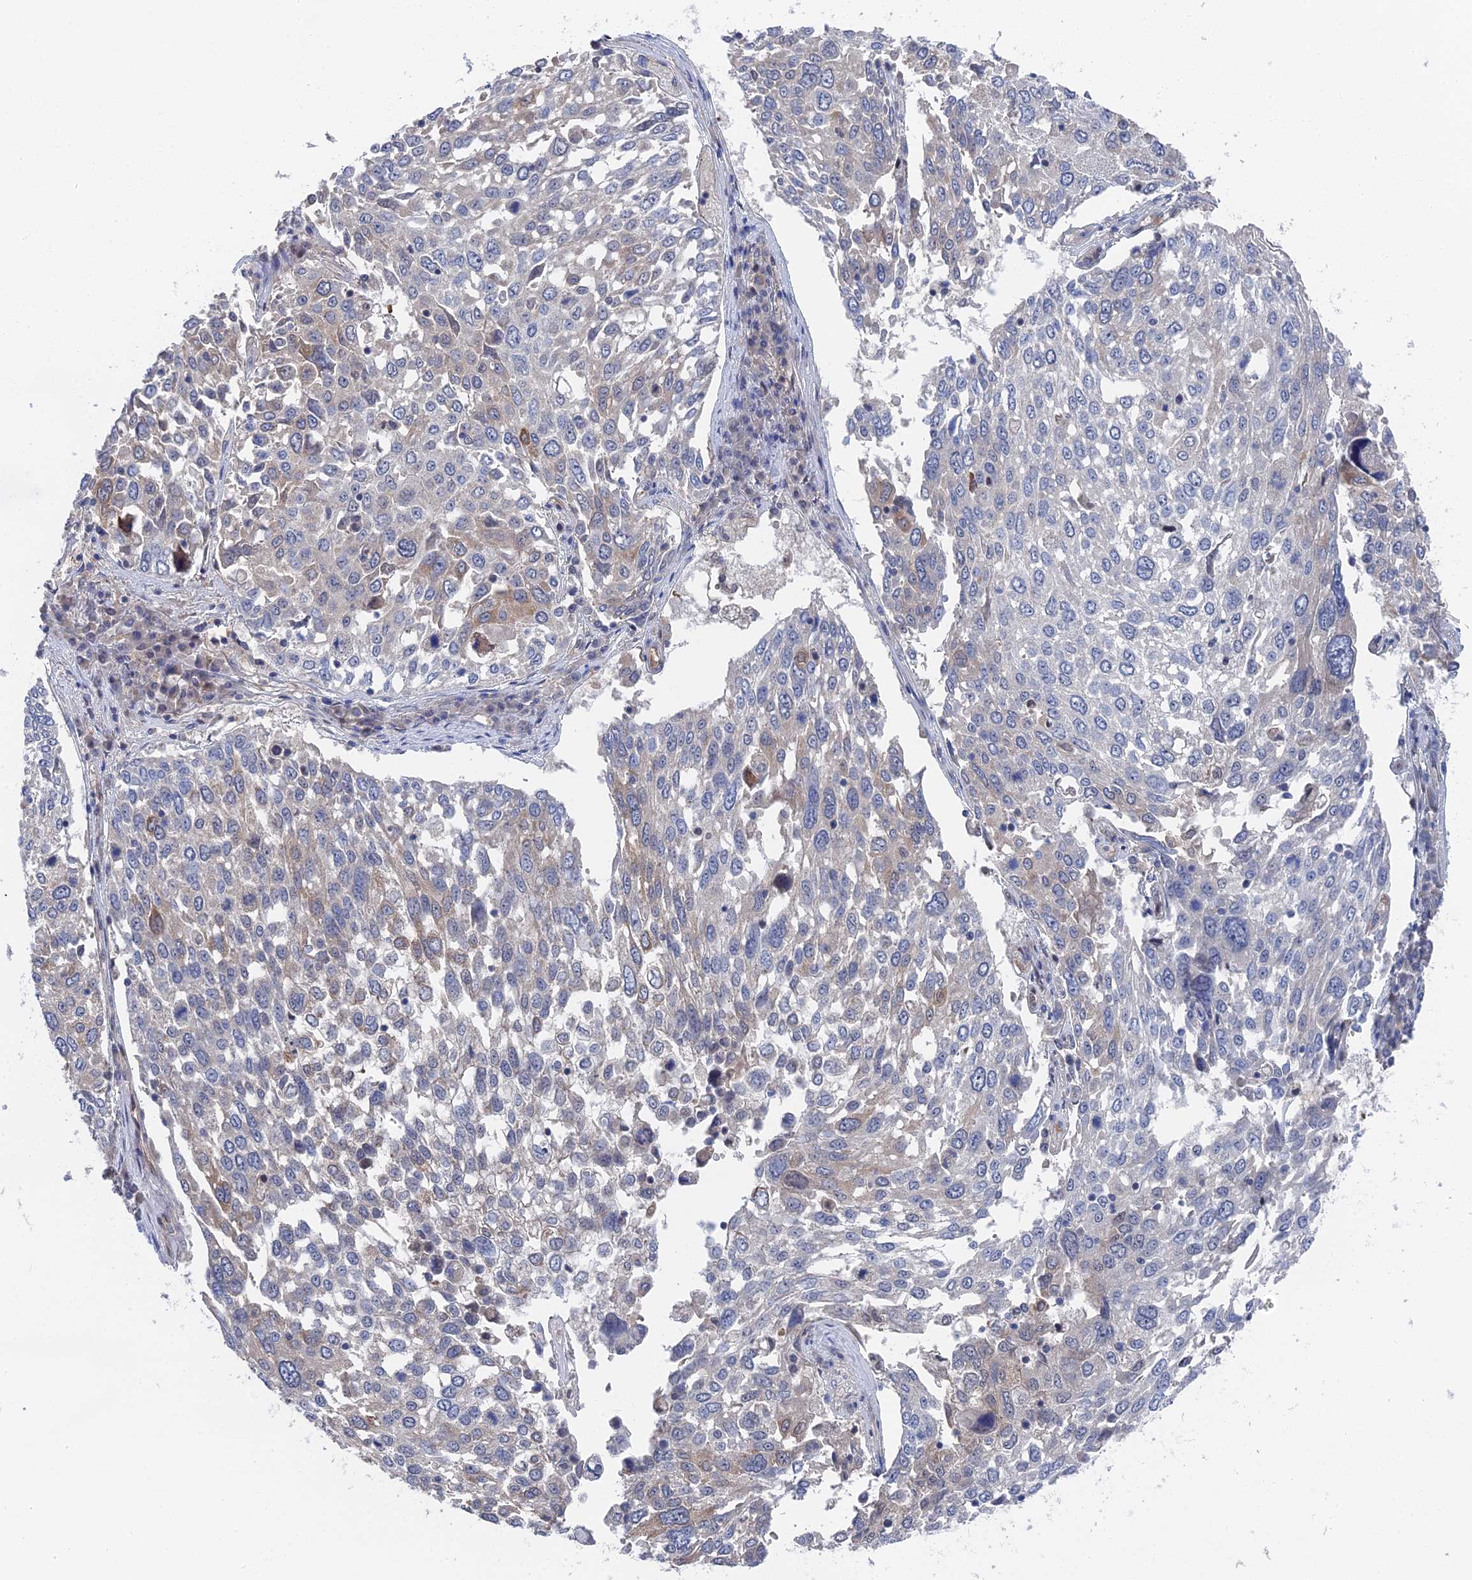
{"staining": {"intensity": "weak", "quantity": "<25%", "location": "cytoplasmic/membranous"}, "tissue": "lung cancer", "cell_type": "Tumor cells", "image_type": "cancer", "snomed": [{"axis": "morphology", "description": "Squamous cell carcinoma, NOS"}, {"axis": "topography", "description": "Lung"}], "caption": "There is no significant expression in tumor cells of lung squamous cell carcinoma. The staining is performed using DAB (3,3'-diaminobenzidine) brown chromogen with nuclei counter-stained in using hematoxylin.", "gene": "MTHFSD", "patient": {"sex": "male", "age": 65}}